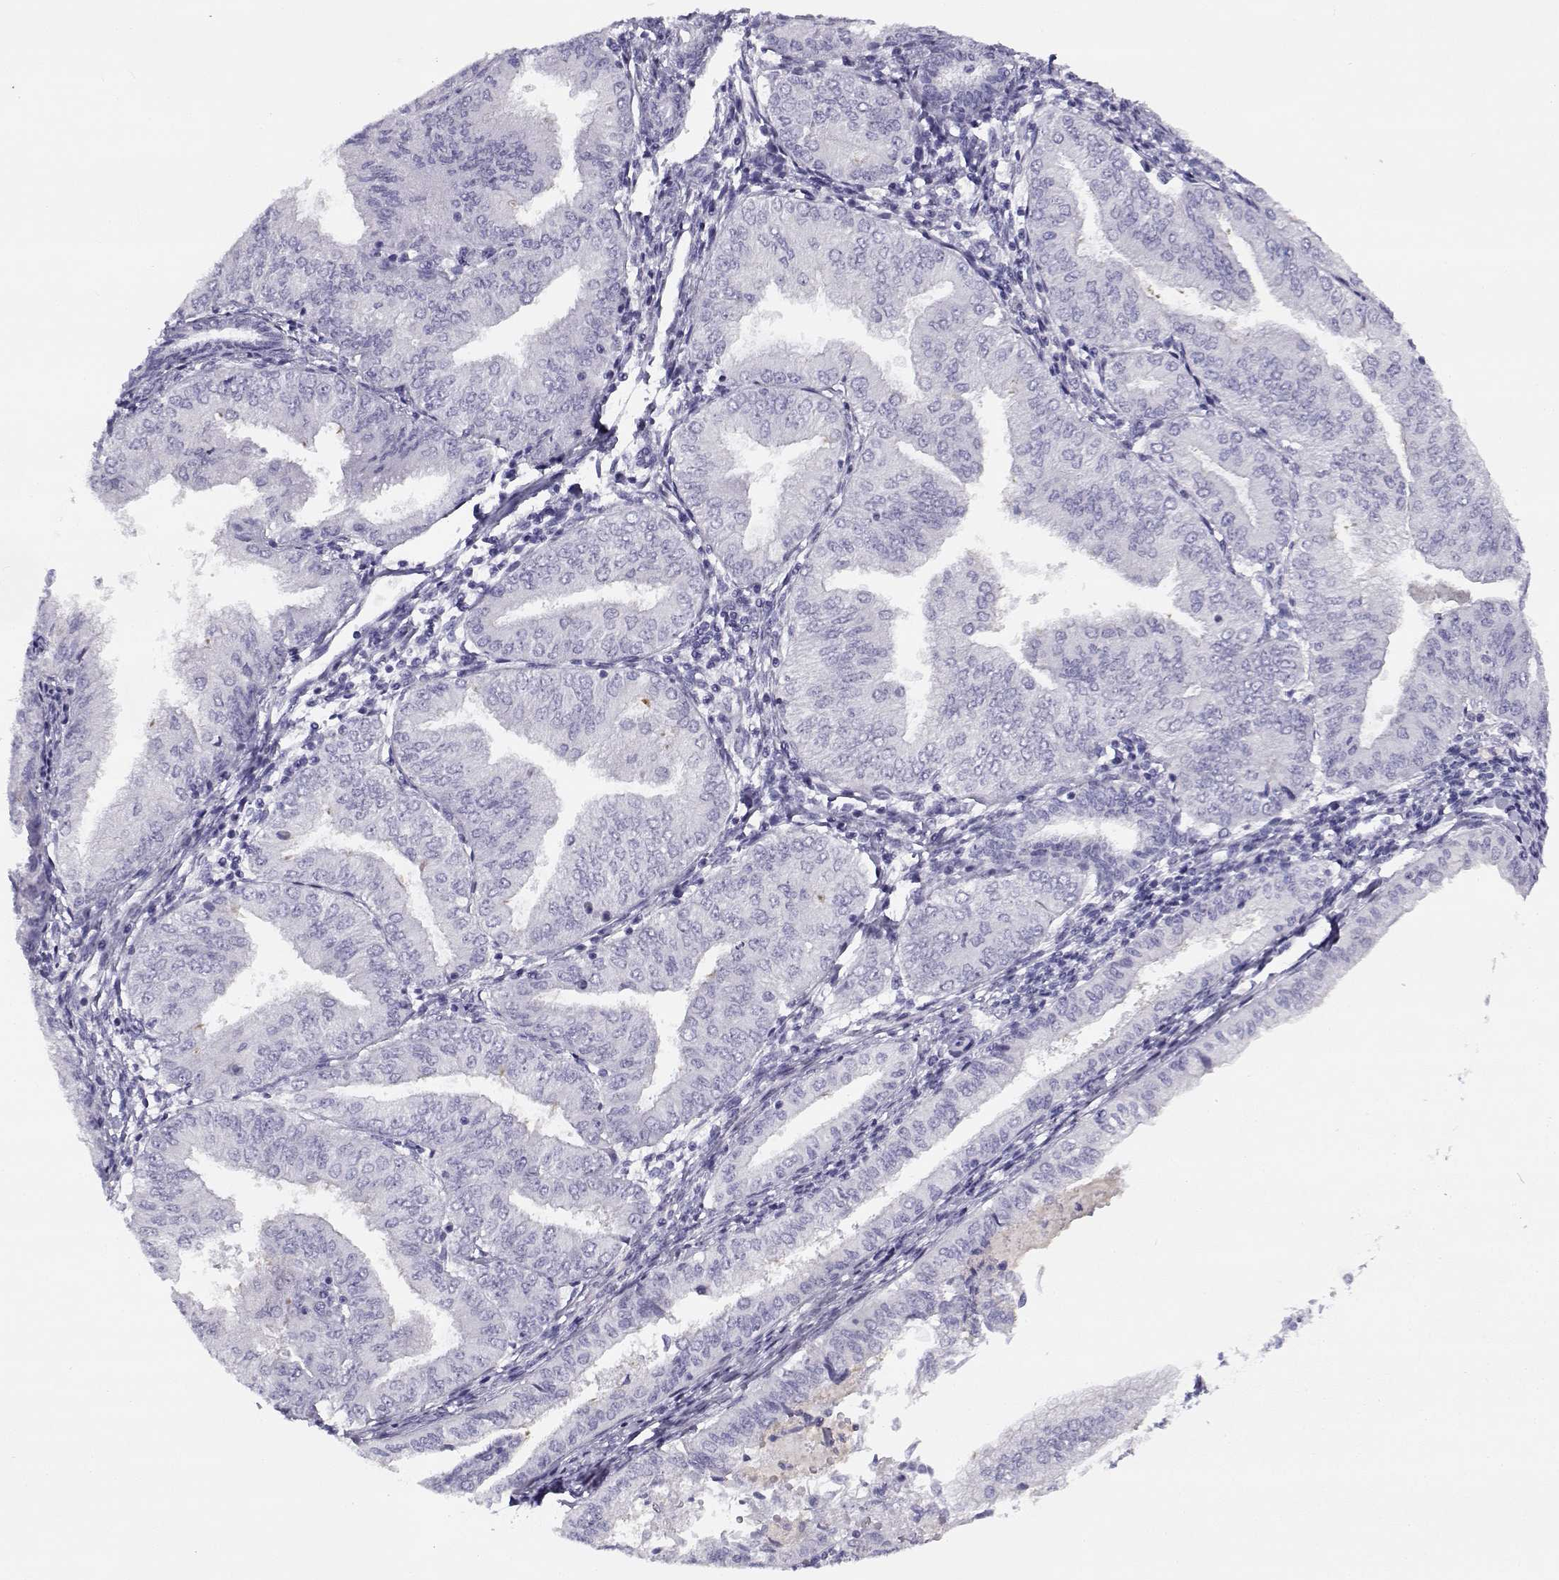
{"staining": {"intensity": "negative", "quantity": "none", "location": "none"}, "tissue": "endometrial cancer", "cell_type": "Tumor cells", "image_type": "cancer", "snomed": [{"axis": "morphology", "description": "Adenocarcinoma, NOS"}, {"axis": "topography", "description": "Endometrium"}], "caption": "The immunohistochemistry (IHC) histopathology image has no significant expression in tumor cells of endometrial cancer (adenocarcinoma) tissue.", "gene": "CREB3L3", "patient": {"sex": "female", "age": 53}}